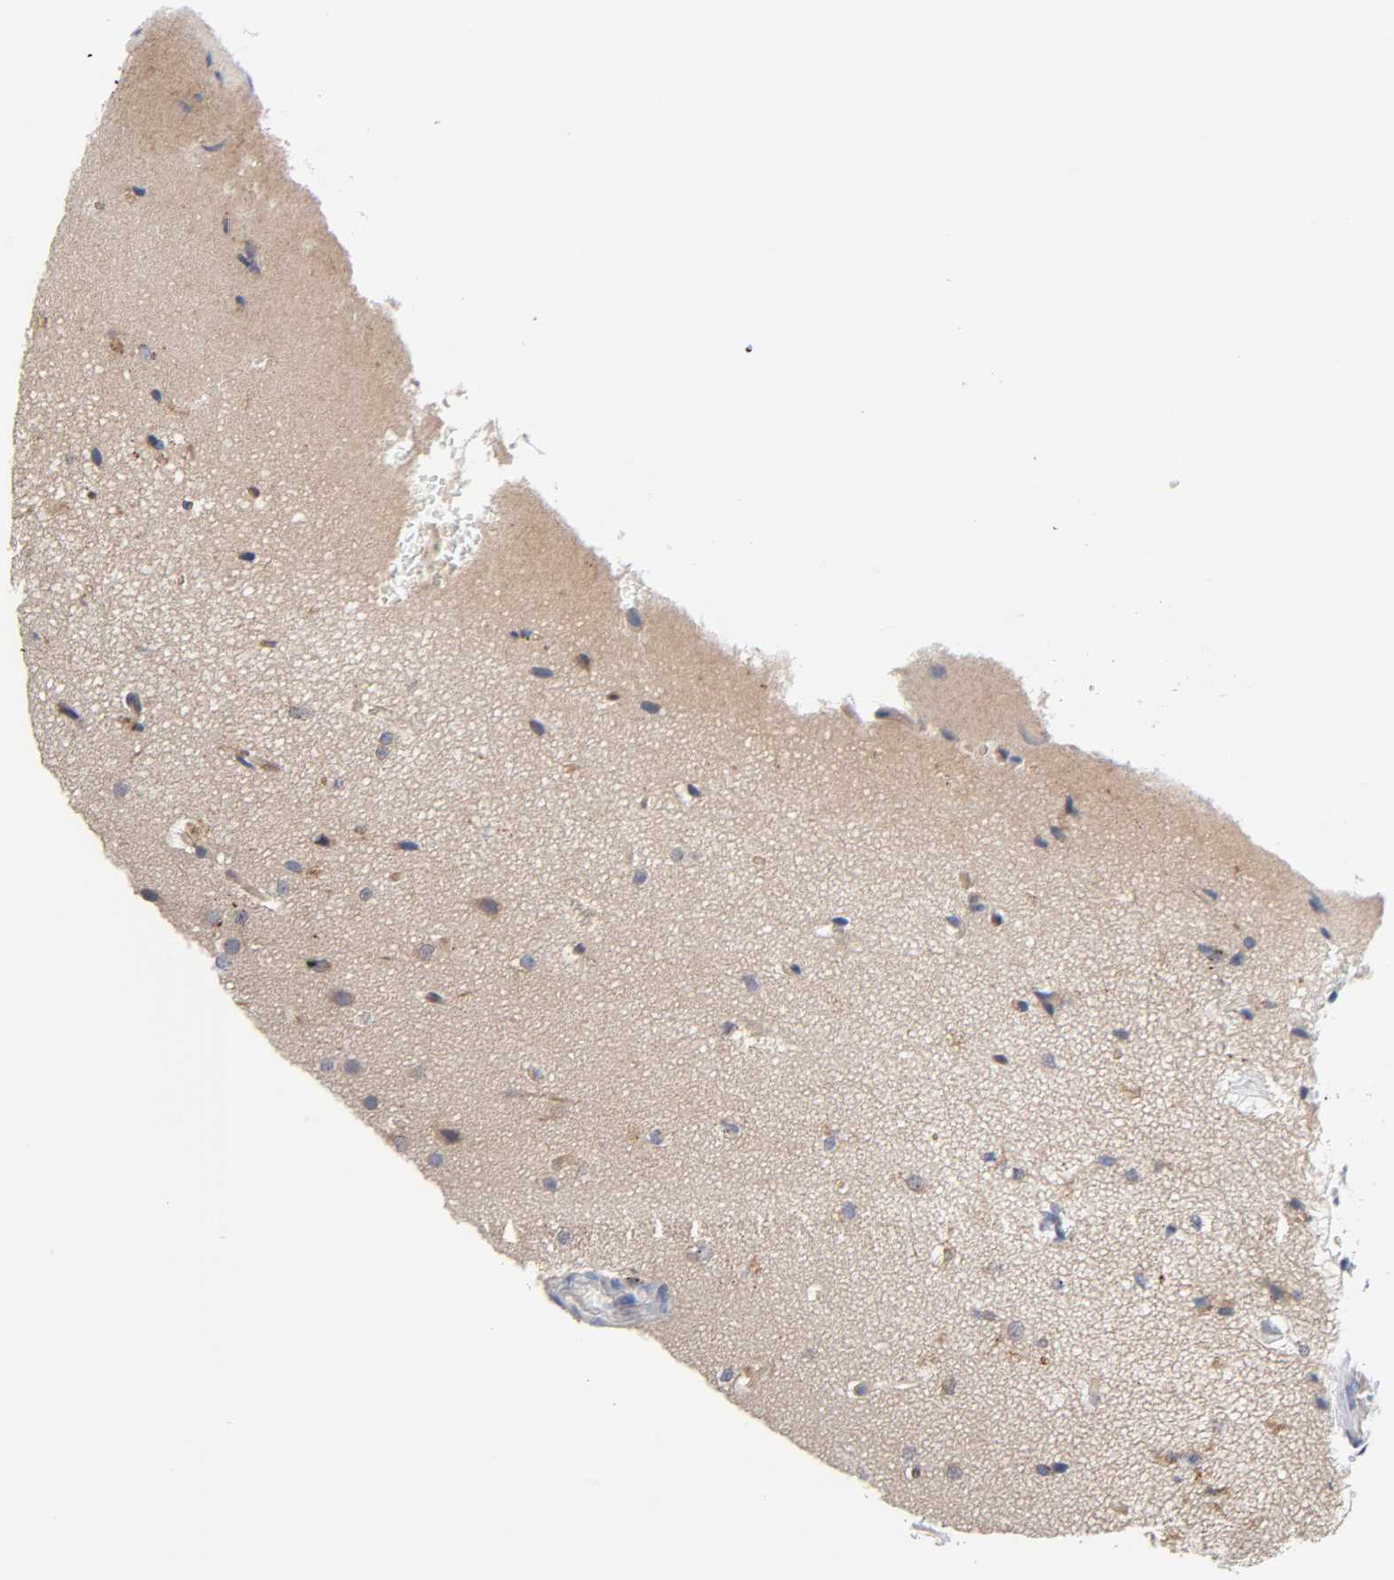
{"staining": {"intensity": "negative", "quantity": "none", "location": "none"}, "tissue": "glioma", "cell_type": "Tumor cells", "image_type": "cancer", "snomed": [{"axis": "morphology", "description": "Glioma, malignant, Low grade"}, {"axis": "topography", "description": "Cerebral cortex"}], "caption": "This is an immunohistochemistry (IHC) micrograph of glioma. There is no staining in tumor cells.", "gene": "C17orf75", "patient": {"sex": "female", "age": 47}}